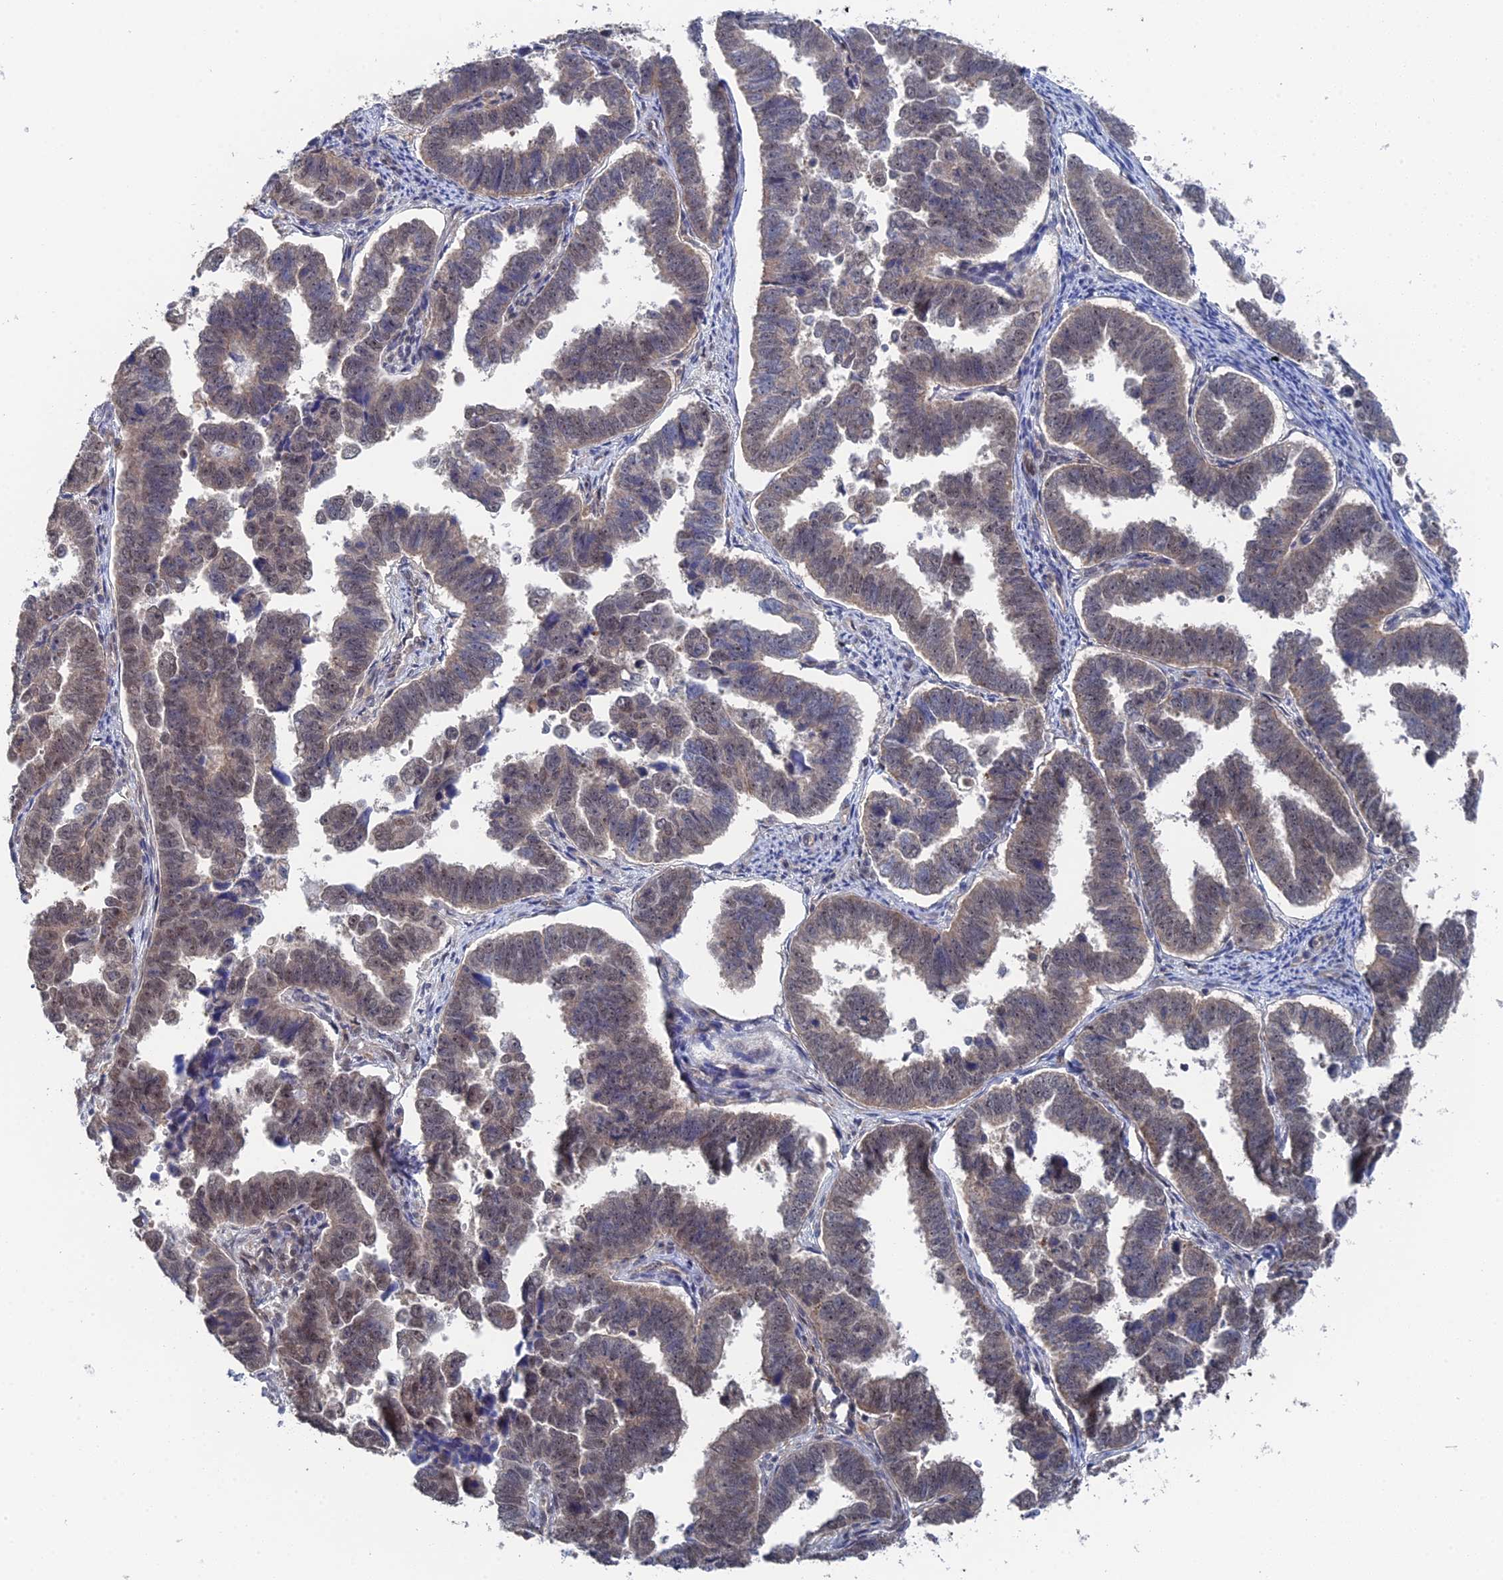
{"staining": {"intensity": "weak", "quantity": ">75%", "location": "cytoplasmic/membranous,nuclear"}, "tissue": "endometrial cancer", "cell_type": "Tumor cells", "image_type": "cancer", "snomed": [{"axis": "morphology", "description": "Adenocarcinoma, NOS"}, {"axis": "topography", "description": "Endometrium"}], "caption": "High-magnification brightfield microscopy of adenocarcinoma (endometrial) stained with DAB (3,3'-diaminobenzidine) (brown) and counterstained with hematoxylin (blue). tumor cells exhibit weak cytoplasmic/membranous and nuclear expression is present in about>75% of cells. (DAB IHC, brown staining for protein, blue staining for nuclei).", "gene": "TSSC4", "patient": {"sex": "female", "age": 75}}